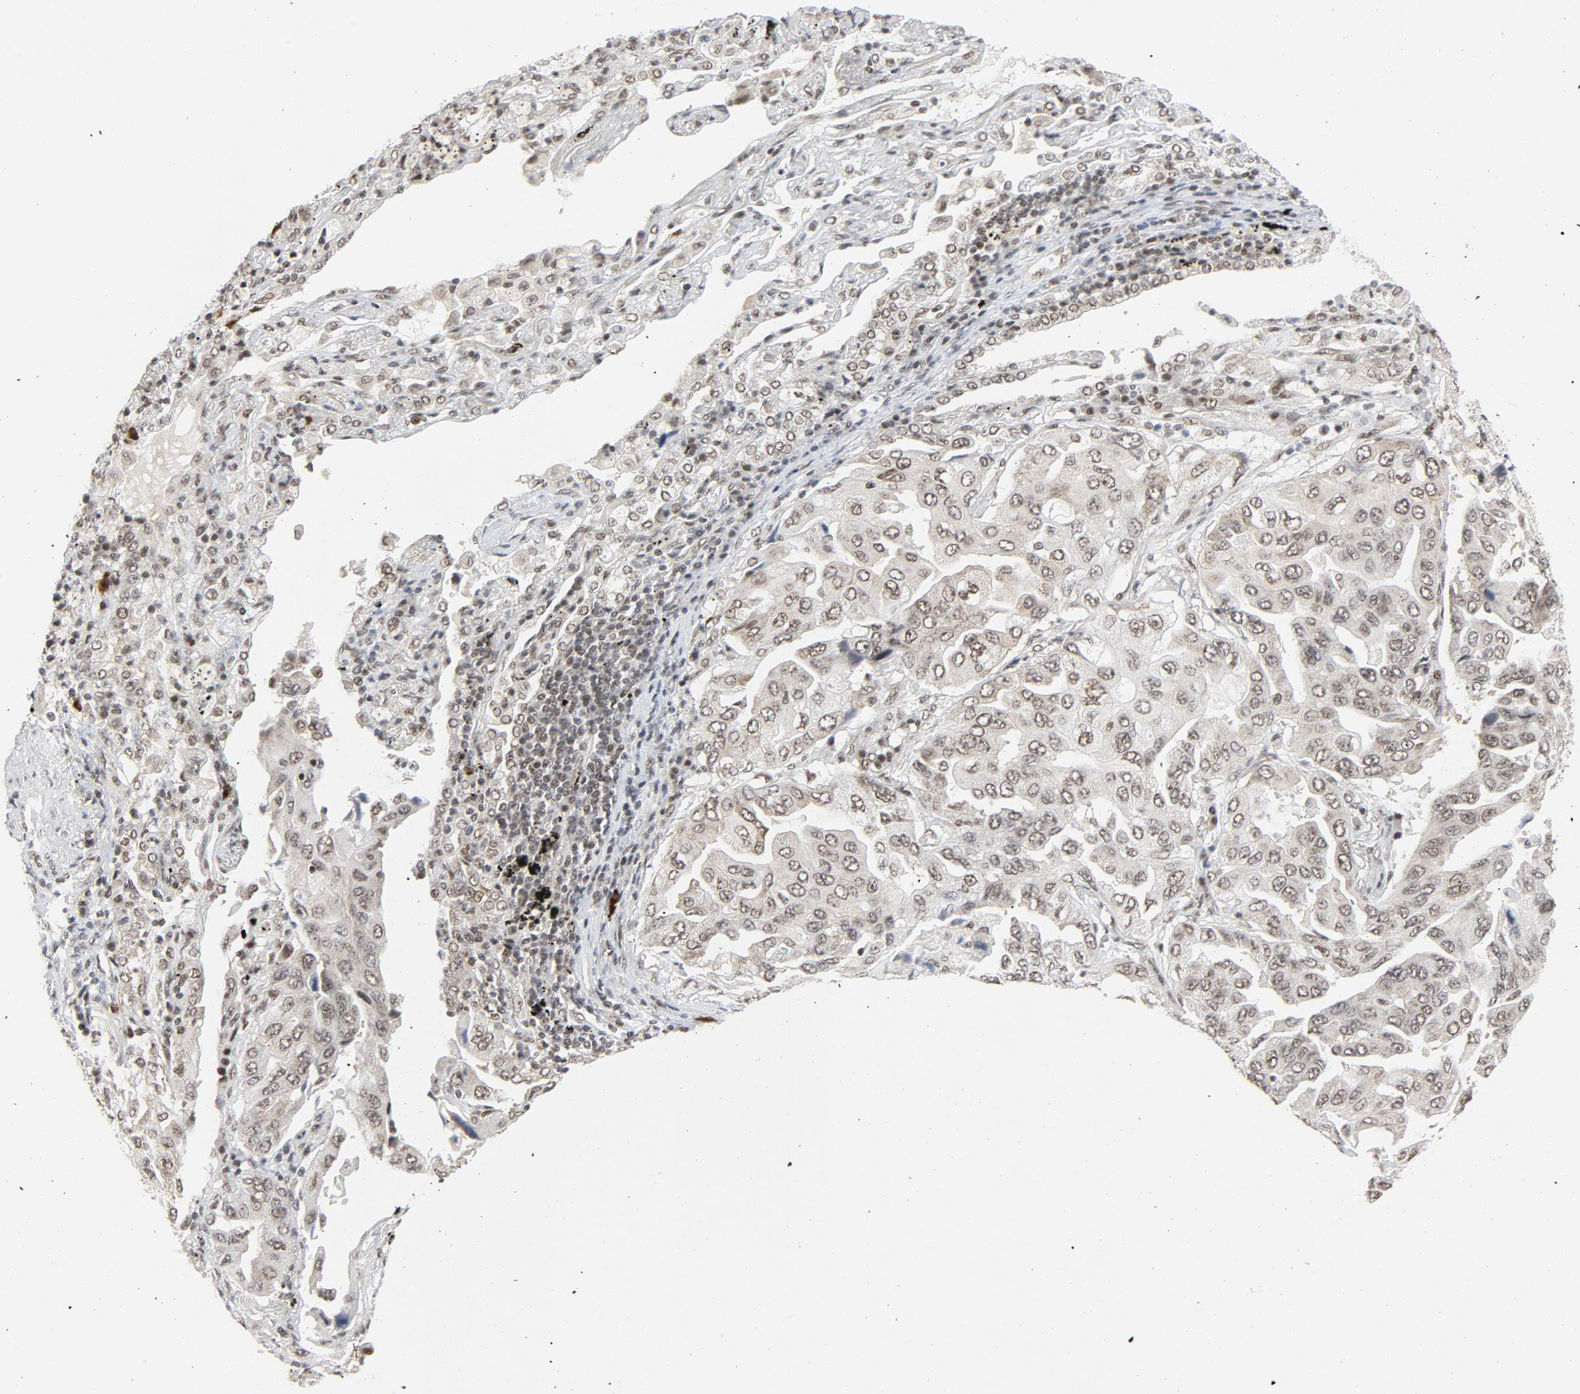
{"staining": {"intensity": "moderate", "quantity": ">75%", "location": "nuclear"}, "tissue": "lung cancer", "cell_type": "Tumor cells", "image_type": "cancer", "snomed": [{"axis": "morphology", "description": "Adenocarcinoma, NOS"}, {"axis": "topography", "description": "Lung"}], "caption": "A photomicrograph of lung cancer stained for a protein exhibits moderate nuclear brown staining in tumor cells.", "gene": "ERCC1", "patient": {"sex": "female", "age": 65}}